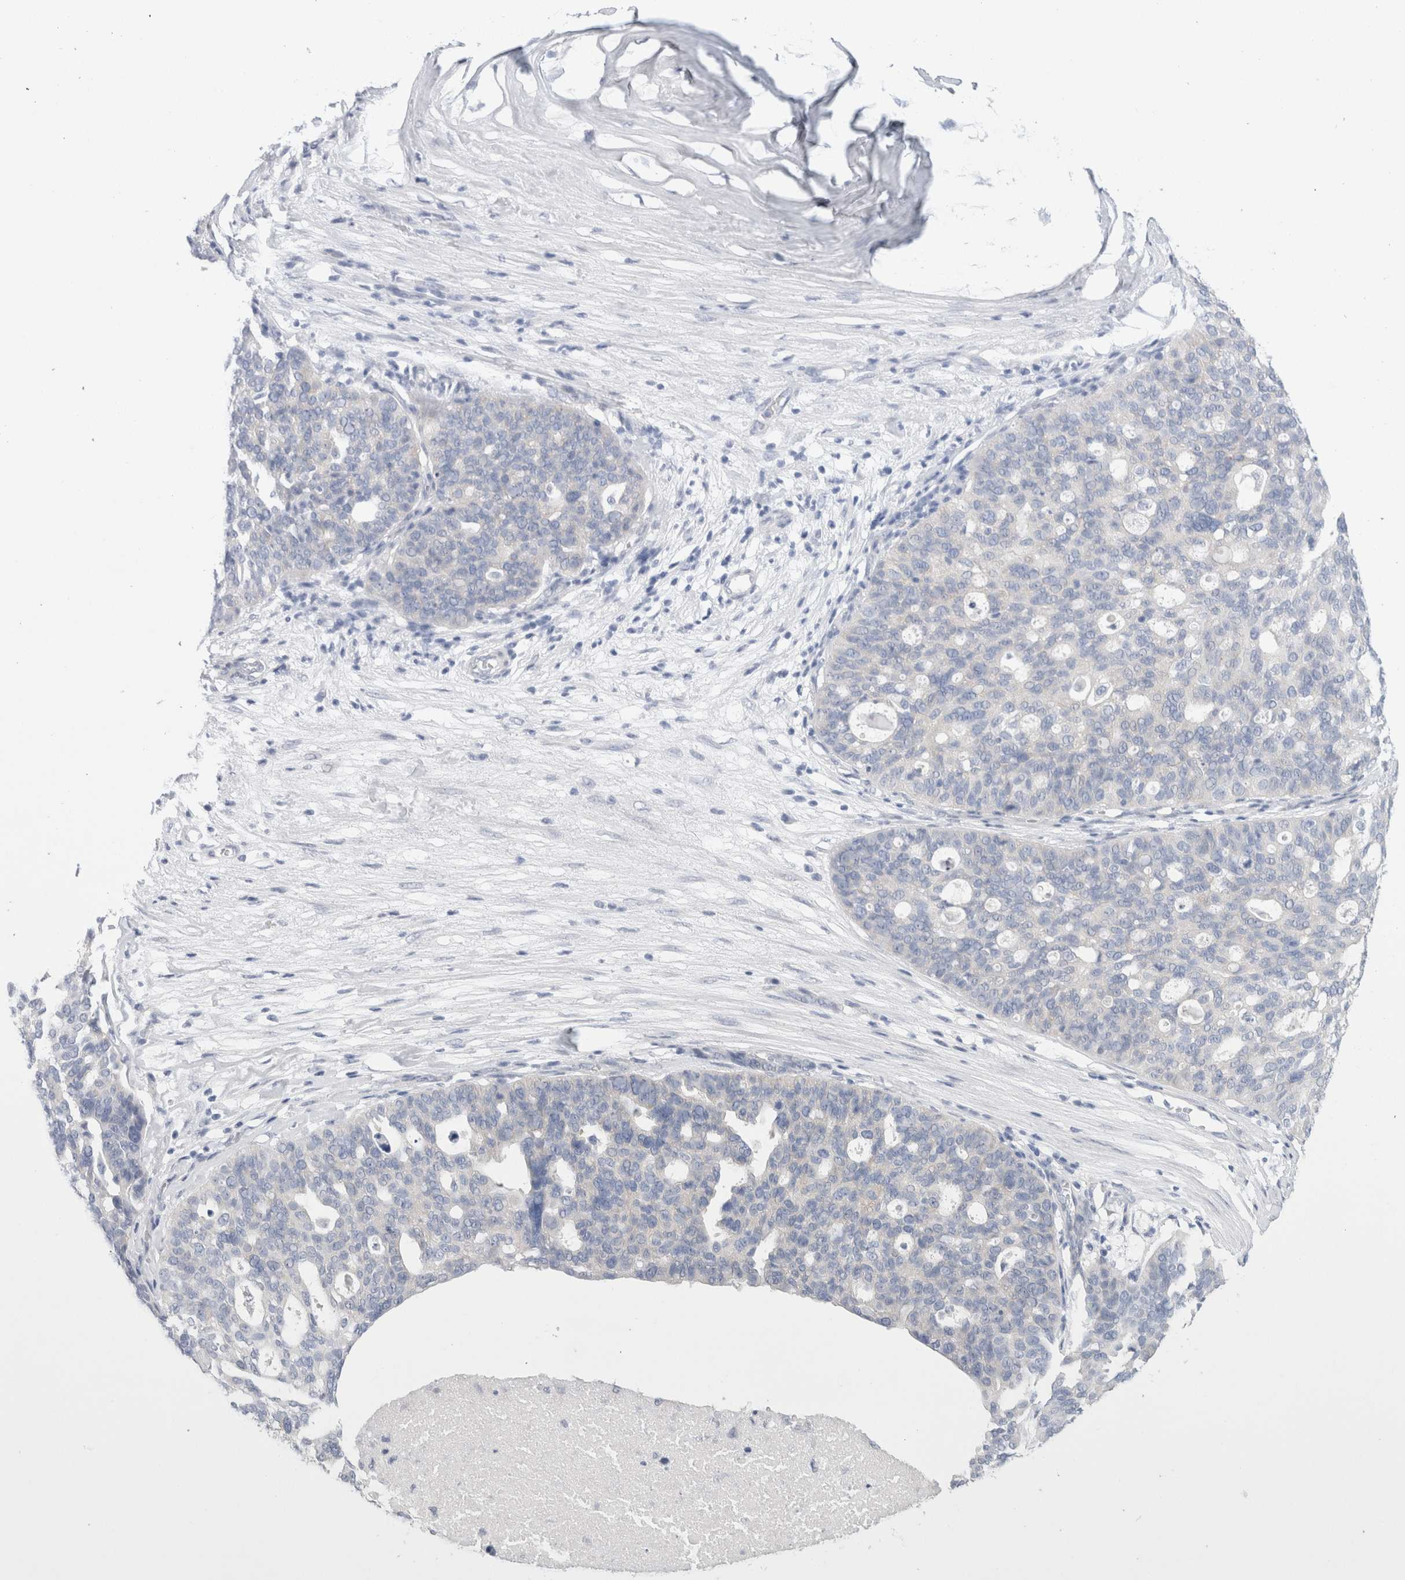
{"staining": {"intensity": "negative", "quantity": "none", "location": "none"}, "tissue": "ovarian cancer", "cell_type": "Tumor cells", "image_type": "cancer", "snomed": [{"axis": "morphology", "description": "Cystadenocarcinoma, serous, NOS"}, {"axis": "topography", "description": "Ovary"}], "caption": "This is a histopathology image of immunohistochemistry staining of ovarian cancer (serous cystadenocarcinoma), which shows no positivity in tumor cells.", "gene": "WIPF2", "patient": {"sex": "female", "age": 59}}